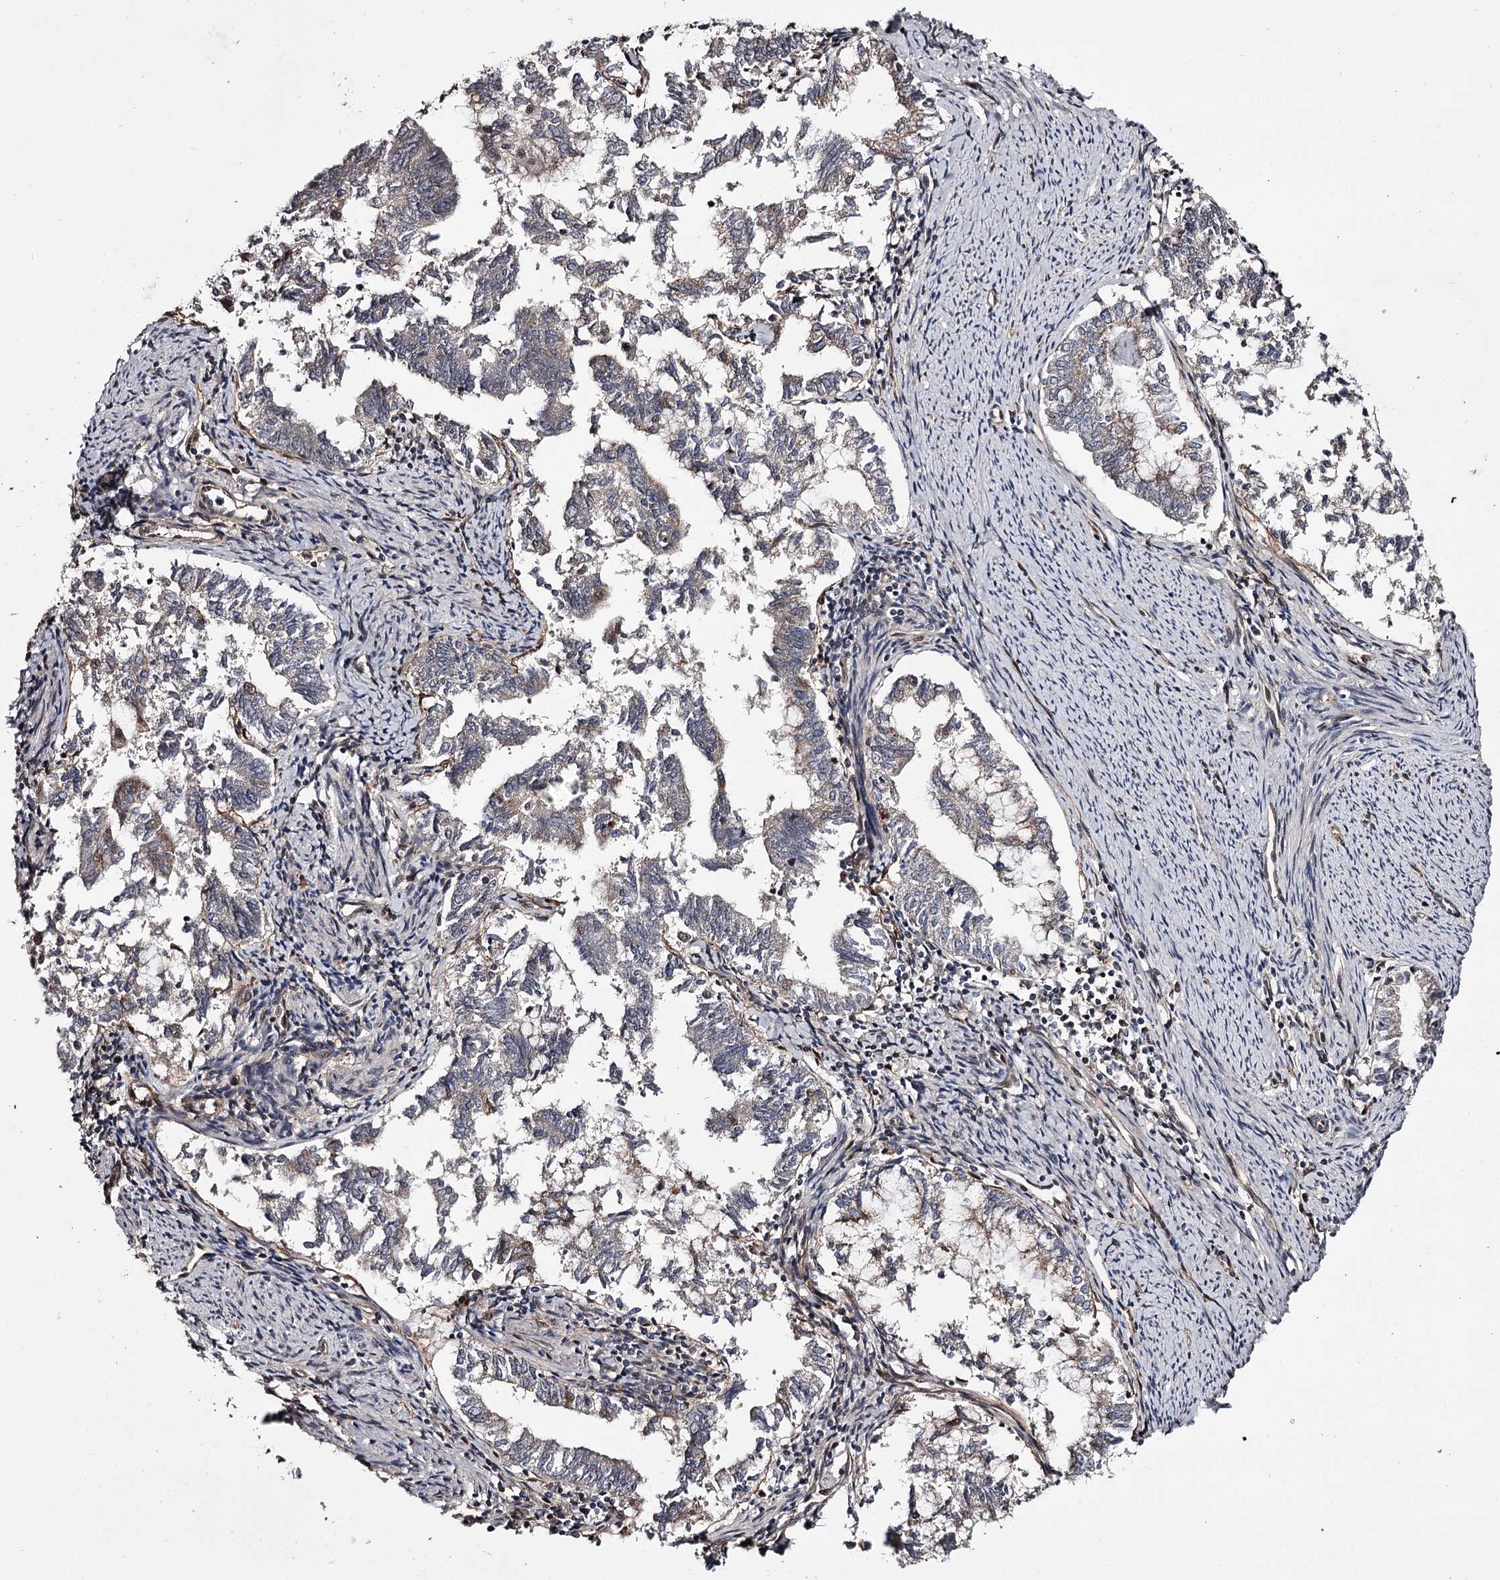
{"staining": {"intensity": "weak", "quantity": "25%-75%", "location": "cytoplasmic/membranous"}, "tissue": "endometrial cancer", "cell_type": "Tumor cells", "image_type": "cancer", "snomed": [{"axis": "morphology", "description": "Adenocarcinoma, NOS"}, {"axis": "topography", "description": "Endometrium"}], "caption": "Endometrial cancer stained for a protein (brown) exhibits weak cytoplasmic/membranous positive positivity in approximately 25%-75% of tumor cells.", "gene": "TTC33", "patient": {"sex": "female", "age": 79}}